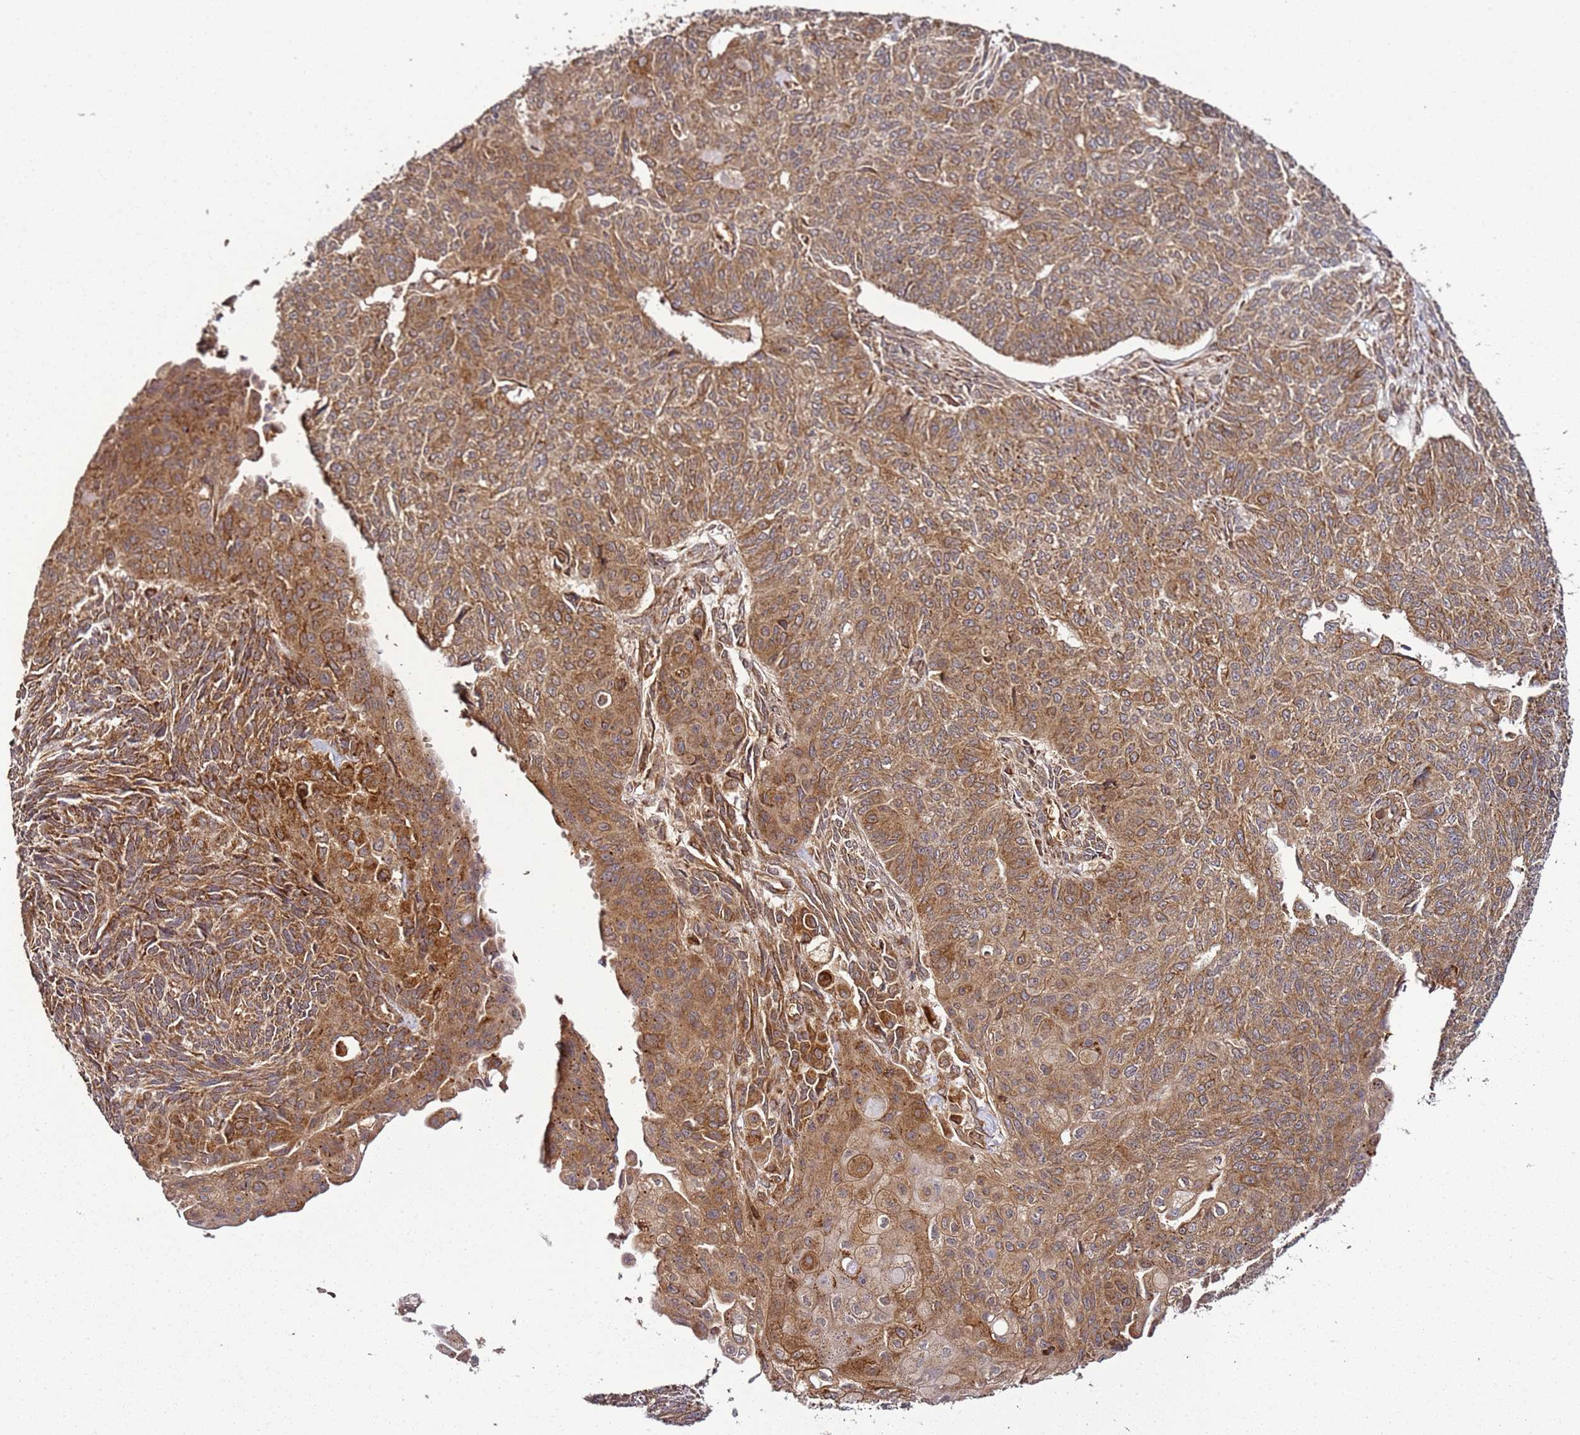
{"staining": {"intensity": "strong", "quantity": ">75%", "location": "cytoplasmic/membranous"}, "tissue": "endometrial cancer", "cell_type": "Tumor cells", "image_type": "cancer", "snomed": [{"axis": "morphology", "description": "Adenocarcinoma, NOS"}, {"axis": "topography", "description": "Endometrium"}], "caption": "DAB immunohistochemical staining of endometrial cancer (adenocarcinoma) shows strong cytoplasmic/membranous protein staining in approximately >75% of tumor cells.", "gene": "TM2D2", "patient": {"sex": "female", "age": 32}}